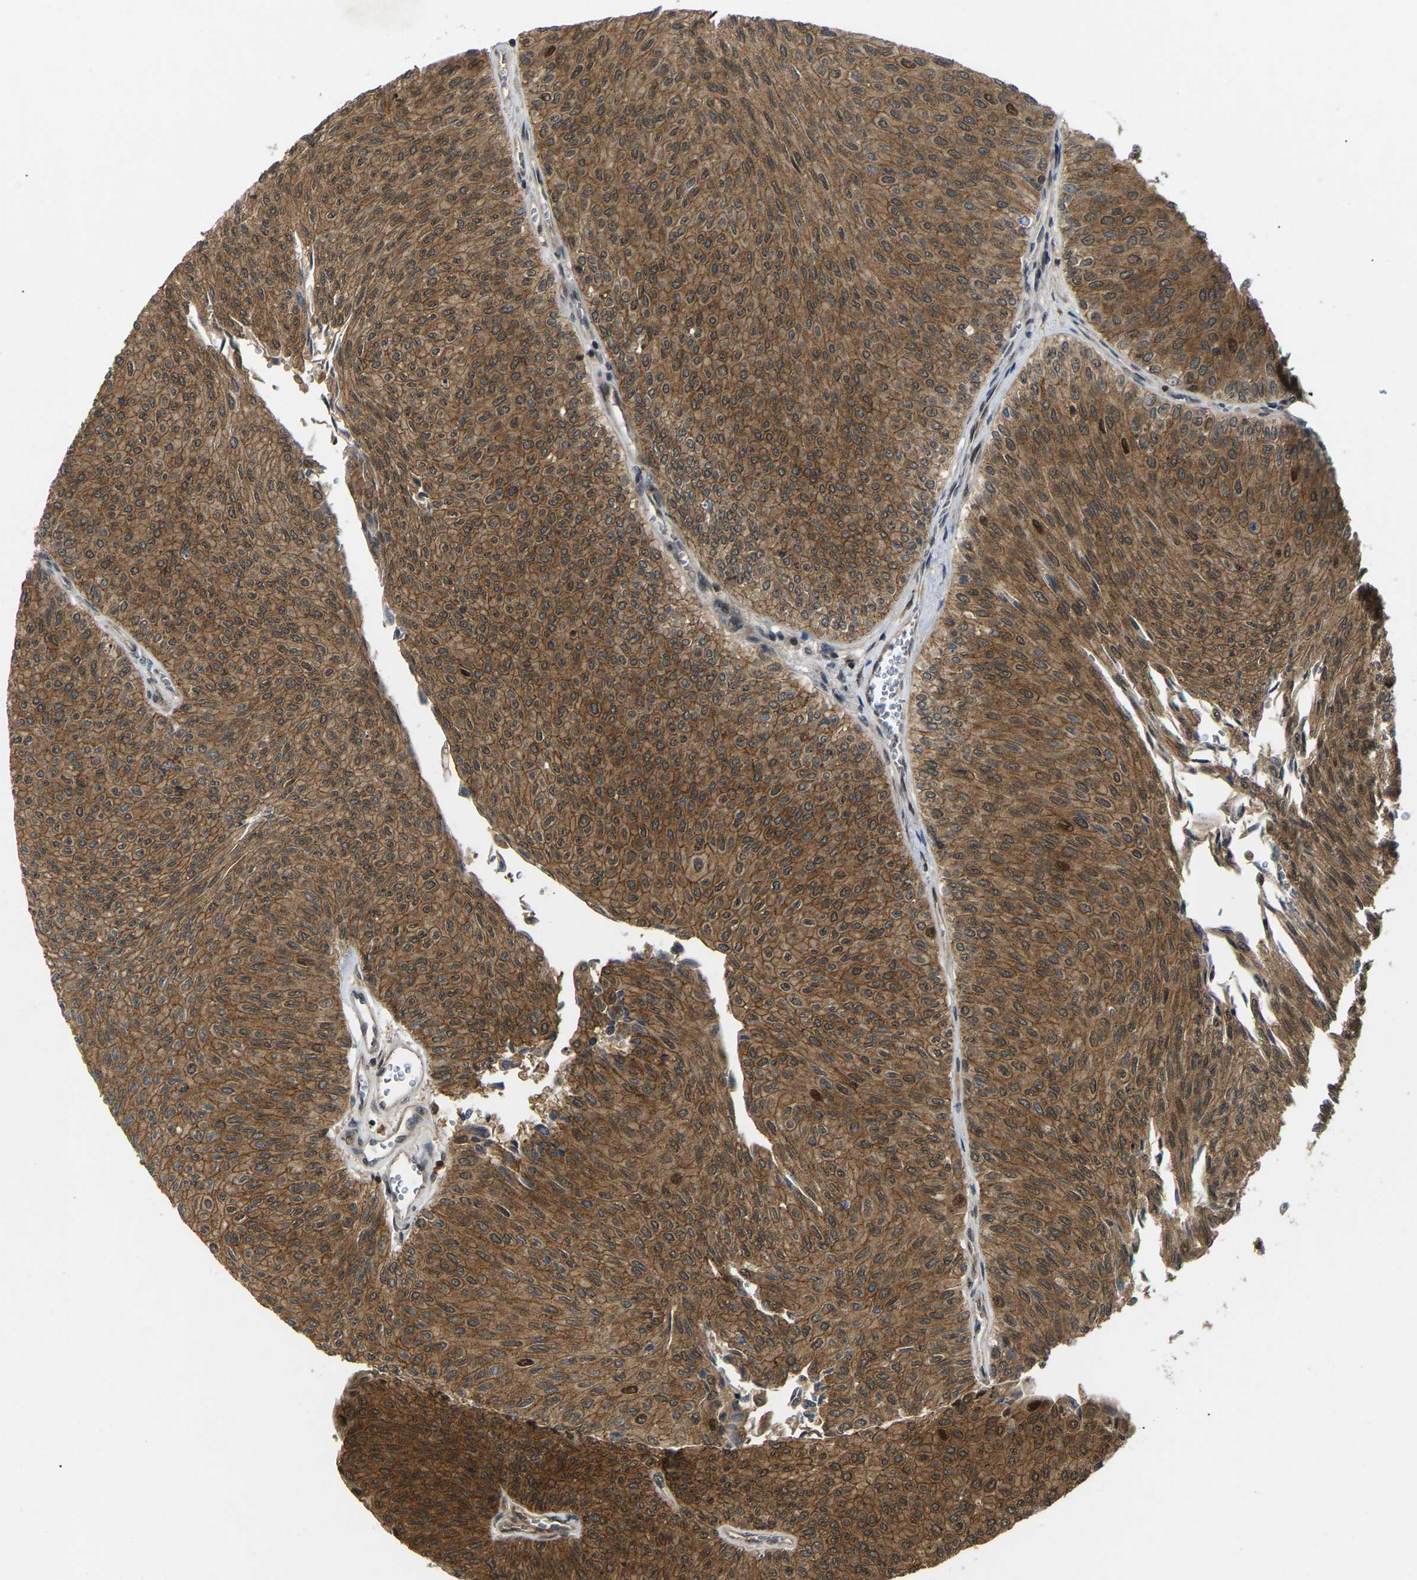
{"staining": {"intensity": "moderate", "quantity": ">75%", "location": "cytoplasmic/membranous,nuclear"}, "tissue": "urothelial cancer", "cell_type": "Tumor cells", "image_type": "cancer", "snomed": [{"axis": "morphology", "description": "Urothelial carcinoma, Low grade"}, {"axis": "topography", "description": "Urinary bladder"}], "caption": "Moderate cytoplasmic/membranous and nuclear staining is seen in approximately >75% of tumor cells in urothelial cancer.", "gene": "KIAA1549", "patient": {"sex": "male", "age": 78}}